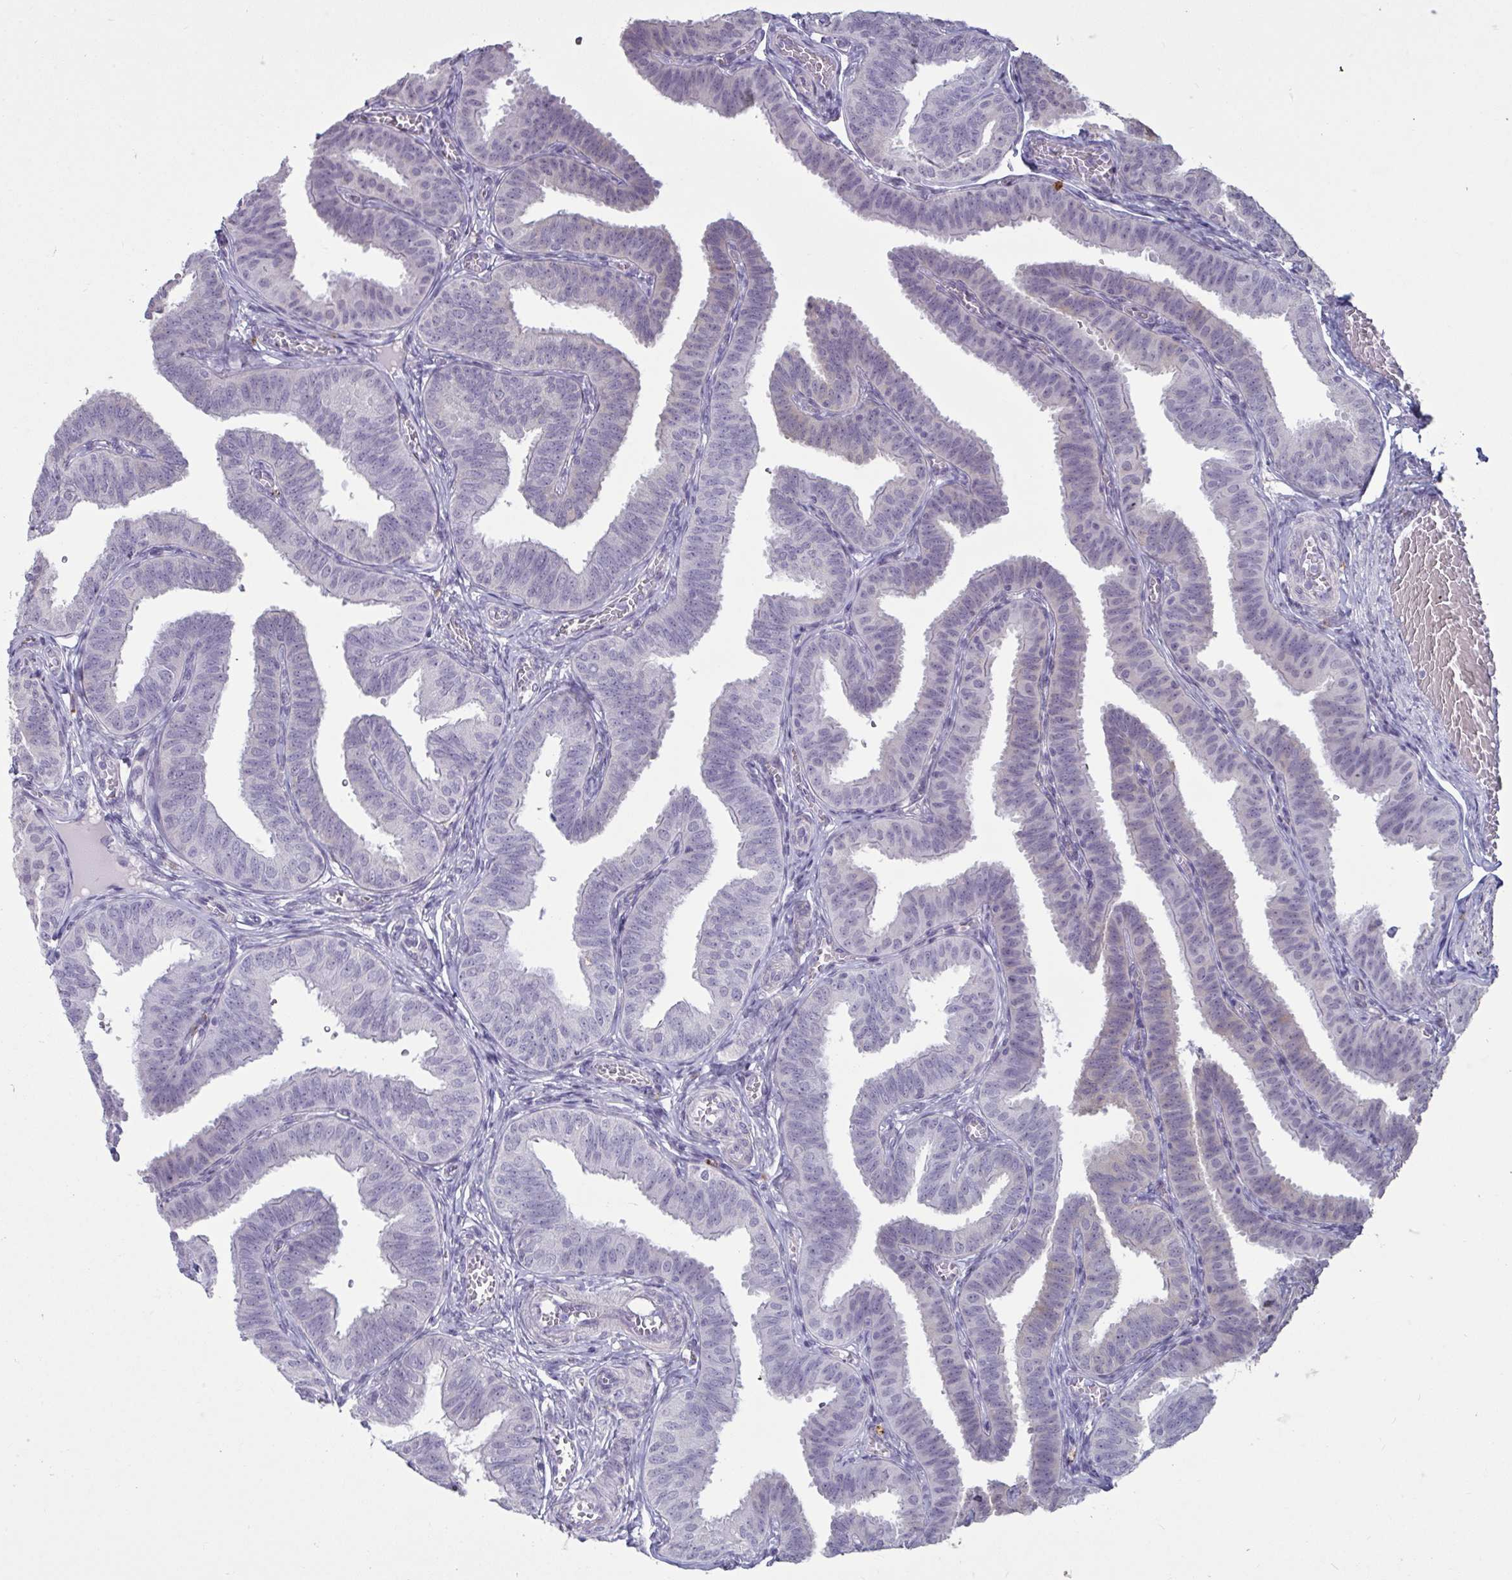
{"staining": {"intensity": "weak", "quantity": "25%-75%", "location": "cytoplasmic/membranous"}, "tissue": "fallopian tube", "cell_type": "Glandular cells", "image_type": "normal", "snomed": [{"axis": "morphology", "description": "Normal tissue, NOS"}, {"axis": "topography", "description": "Fallopian tube"}], "caption": "Weak cytoplasmic/membranous protein expression is identified in about 25%-75% of glandular cells in fallopian tube.", "gene": "TBC1D4", "patient": {"sex": "female", "age": 25}}